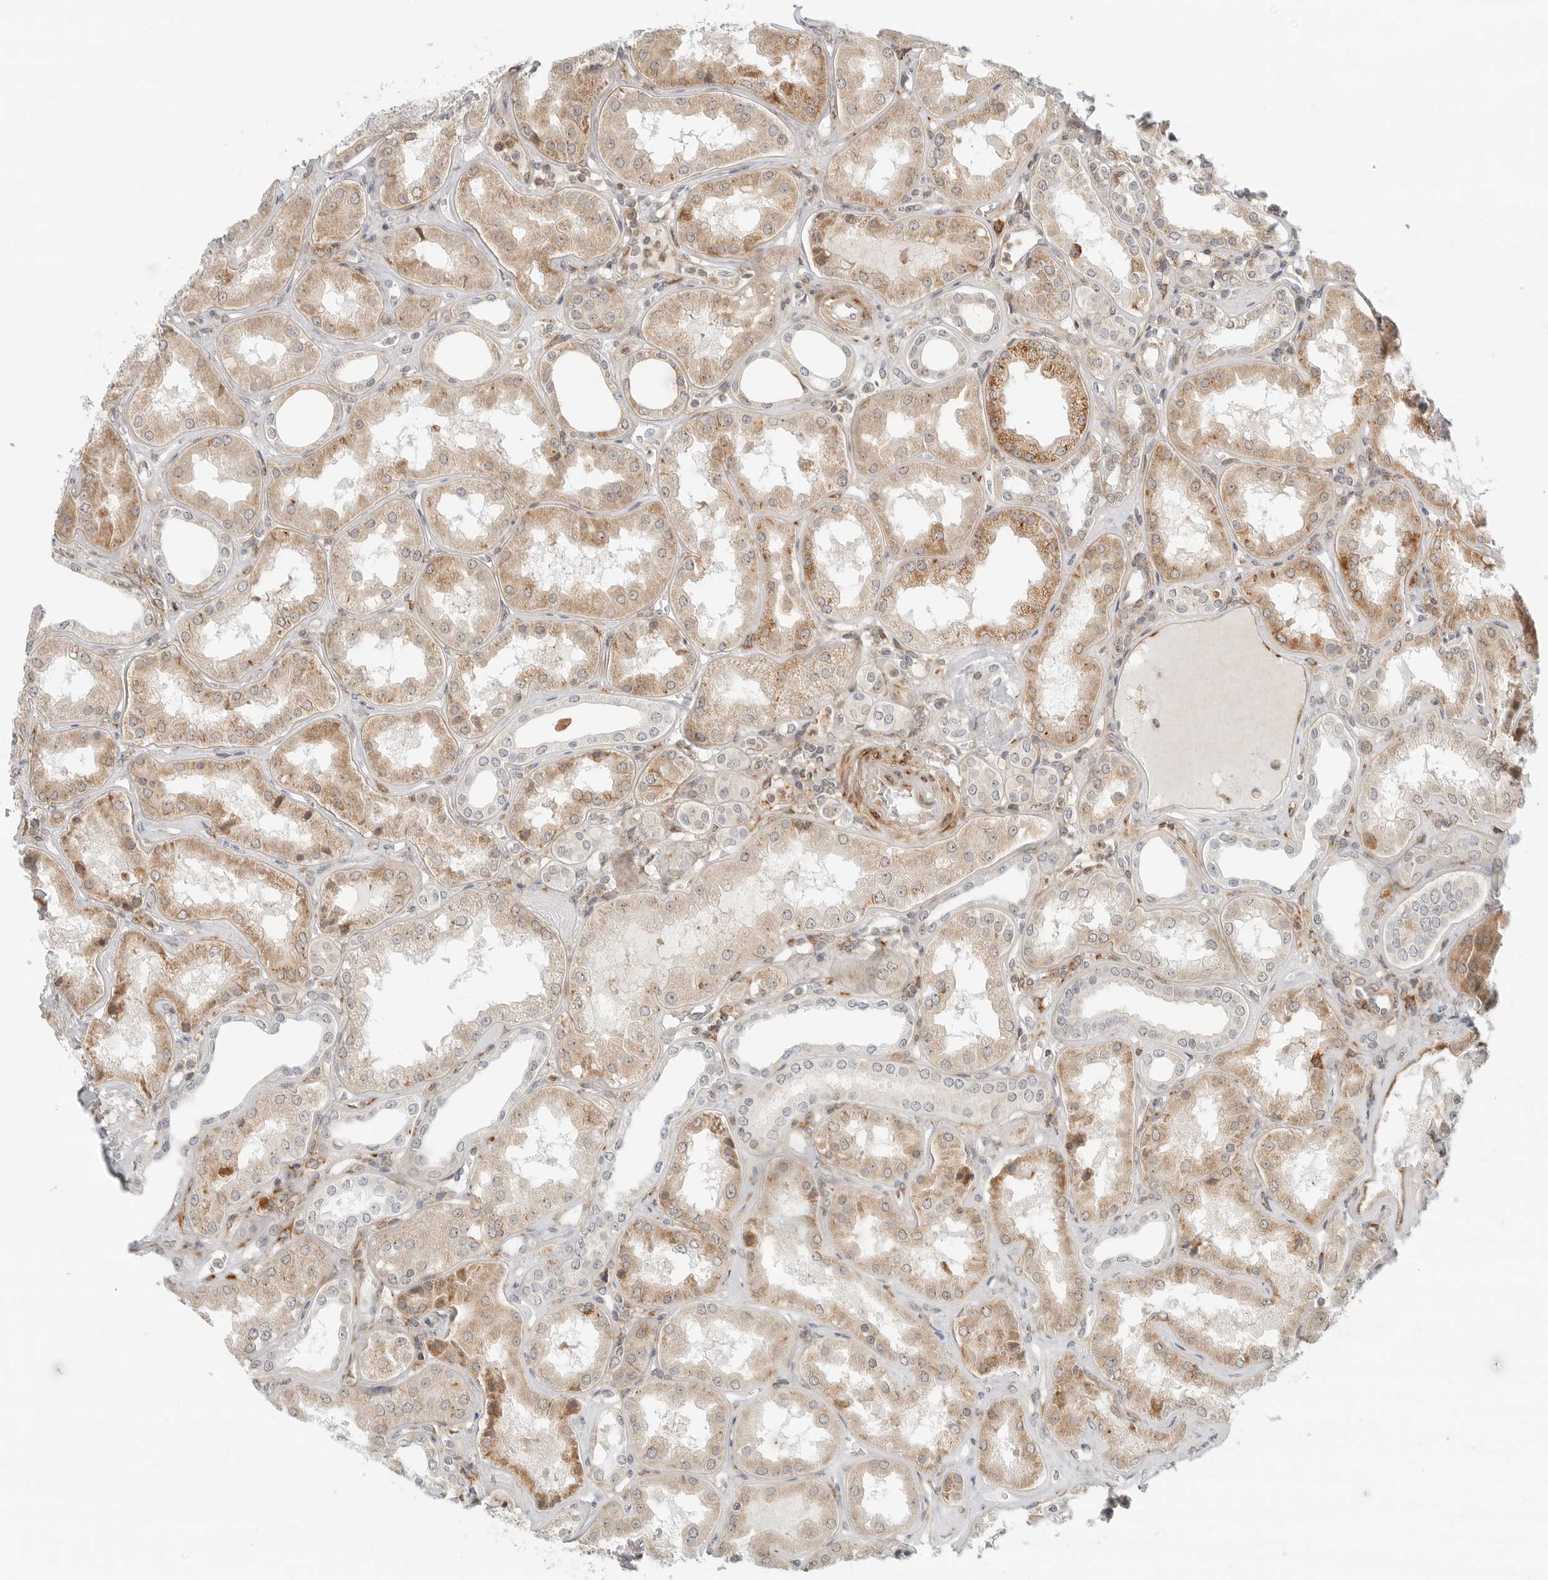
{"staining": {"intensity": "moderate", "quantity": "25%-75%", "location": "cytoplasmic/membranous"}, "tissue": "kidney", "cell_type": "Cells in glomeruli", "image_type": "normal", "snomed": [{"axis": "morphology", "description": "Normal tissue, NOS"}, {"axis": "topography", "description": "Kidney"}], "caption": "Human kidney stained for a protein (brown) demonstrates moderate cytoplasmic/membranous positive staining in about 25%-75% of cells in glomeruli.", "gene": "C1QTNF1", "patient": {"sex": "female", "age": 56}}